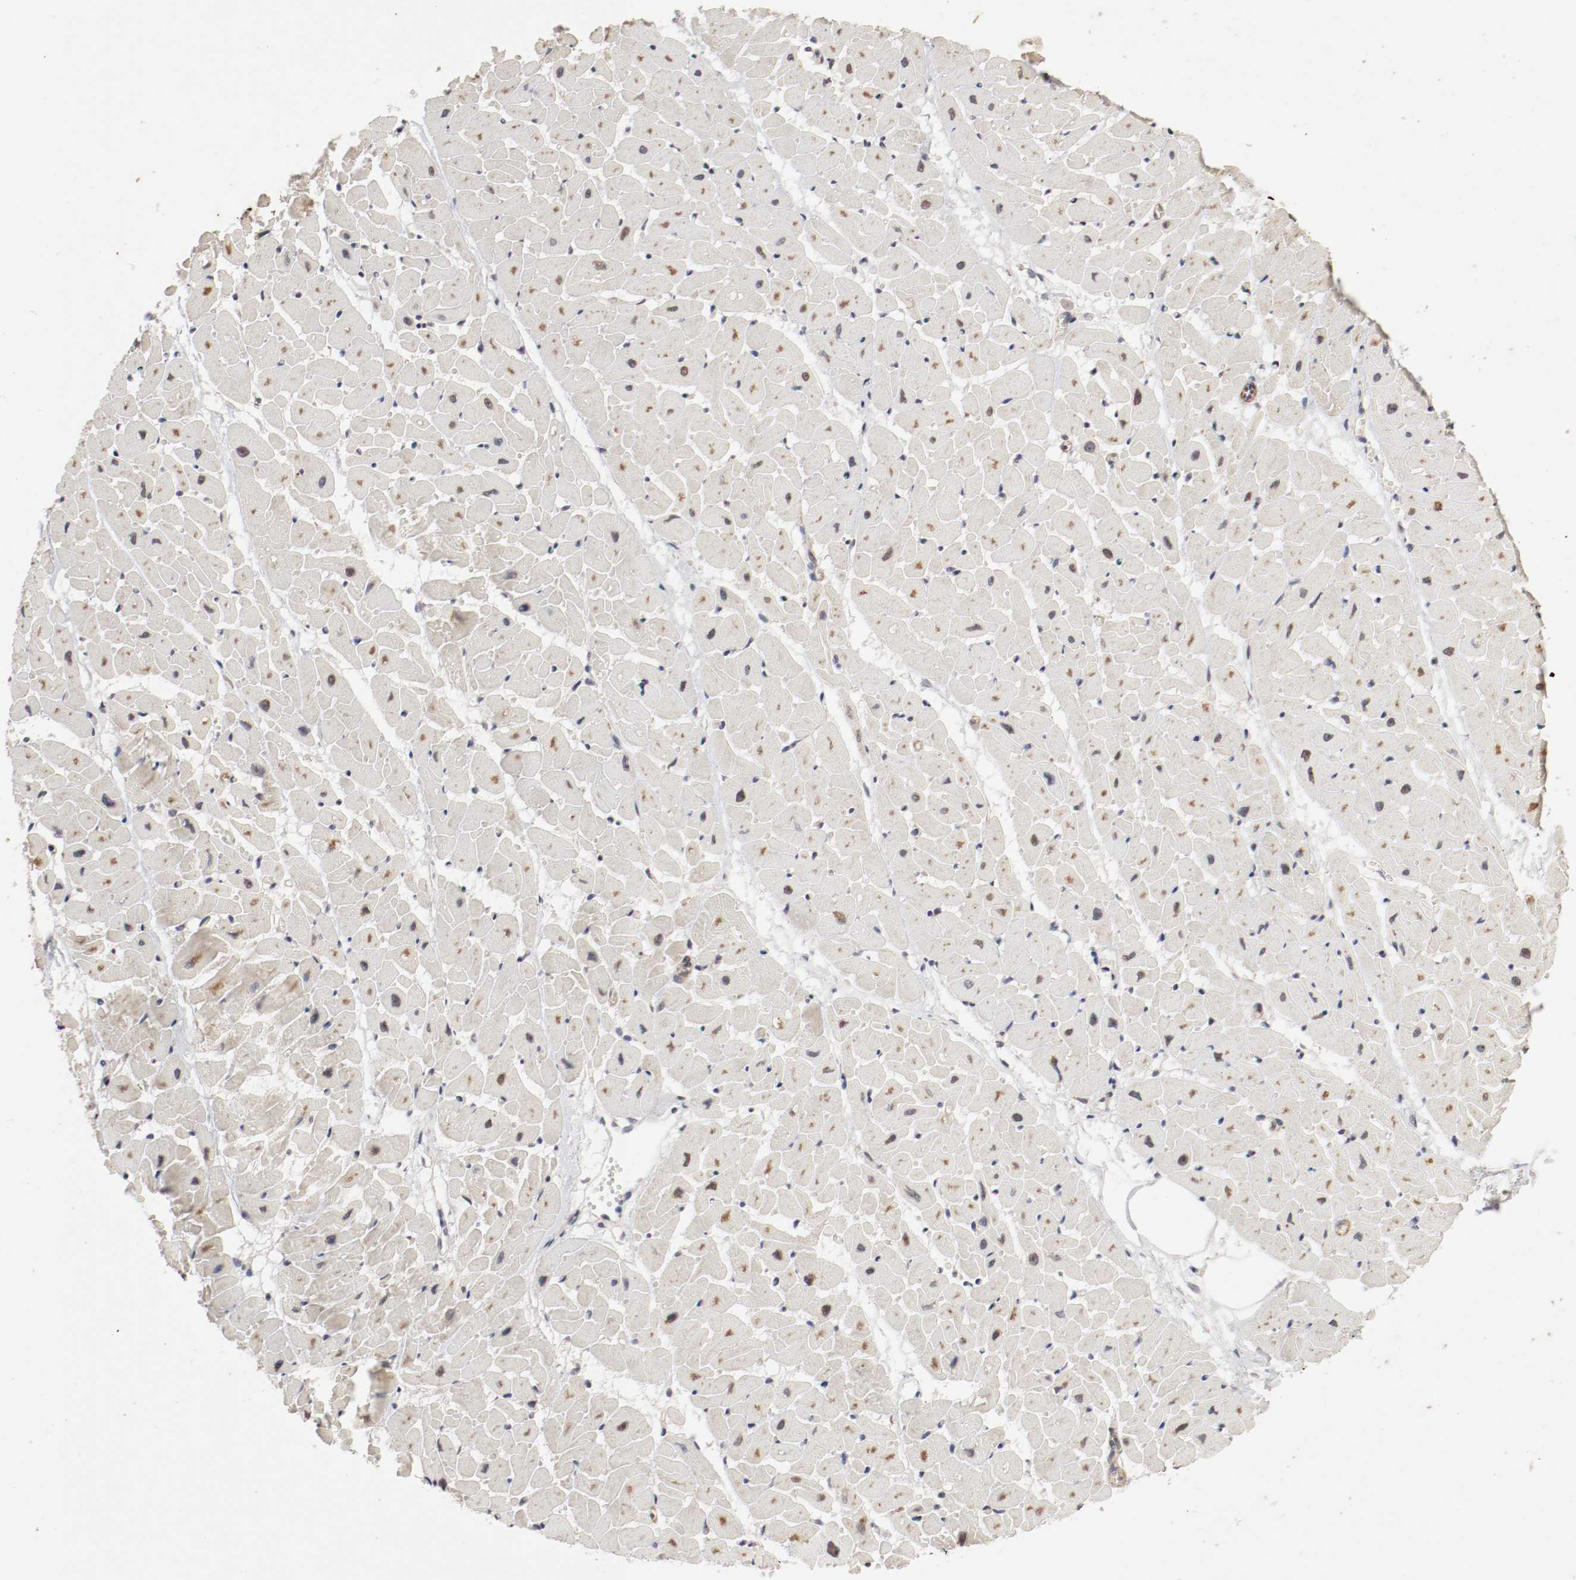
{"staining": {"intensity": "moderate", "quantity": "25%-75%", "location": "cytoplasmic/membranous,nuclear"}, "tissue": "heart muscle", "cell_type": "Cardiomyocytes", "image_type": "normal", "snomed": [{"axis": "morphology", "description": "Normal tissue, NOS"}, {"axis": "topography", "description": "Heart"}], "caption": "Immunohistochemistry (DAB) staining of benign human heart muscle reveals moderate cytoplasmic/membranous,nuclear protein expression in about 25%-75% of cardiomyocytes. The staining was performed using DAB (3,3'-diaminobenzidine) to visualize the protein expression in brown, while the nuclei were stained in blue with hematoxylin (Magnification: 20x).", "gene": "CSNK2B", "patient": {"sex": "female", "age": 19}}